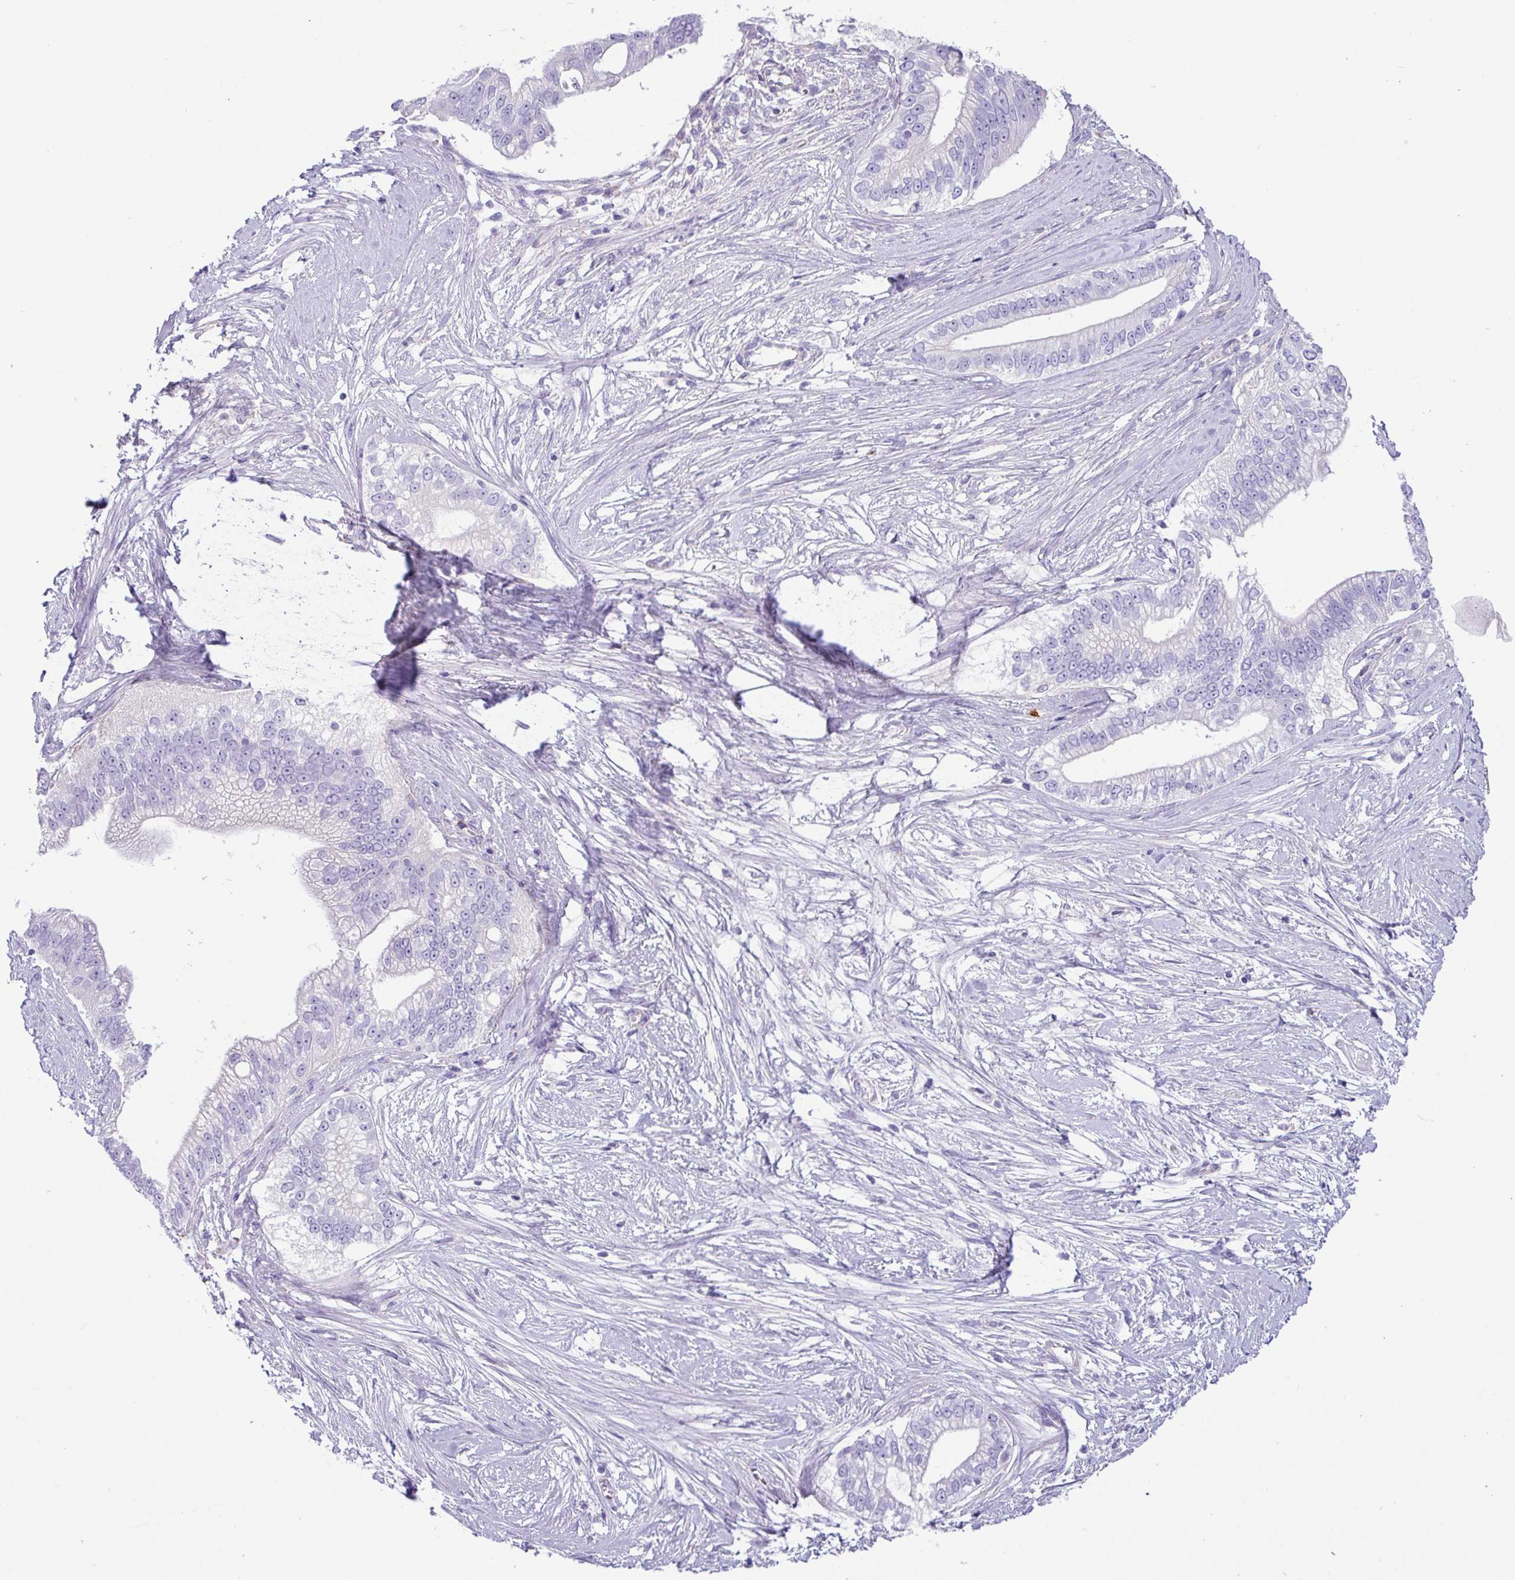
{"staining": {"intensity": "negative", "quantity": "none", "location": "none"}, "tissue": "pancreatic cancer", "cell_type": "Tumor cells", "image_type": "cancer", "snomed": [{"axis": "morphology", "description": "Adenocarcinoma, NOS"}, {"axis": "topography", "description": "Pancreas"}], "caption": "Adenocarcinoma (pancreatic) was stained to show a protein in brown. There is no significant expression in tumor cells.", "gene": "SH2D3C", "patient": {"sex": "male", "age": 70}}